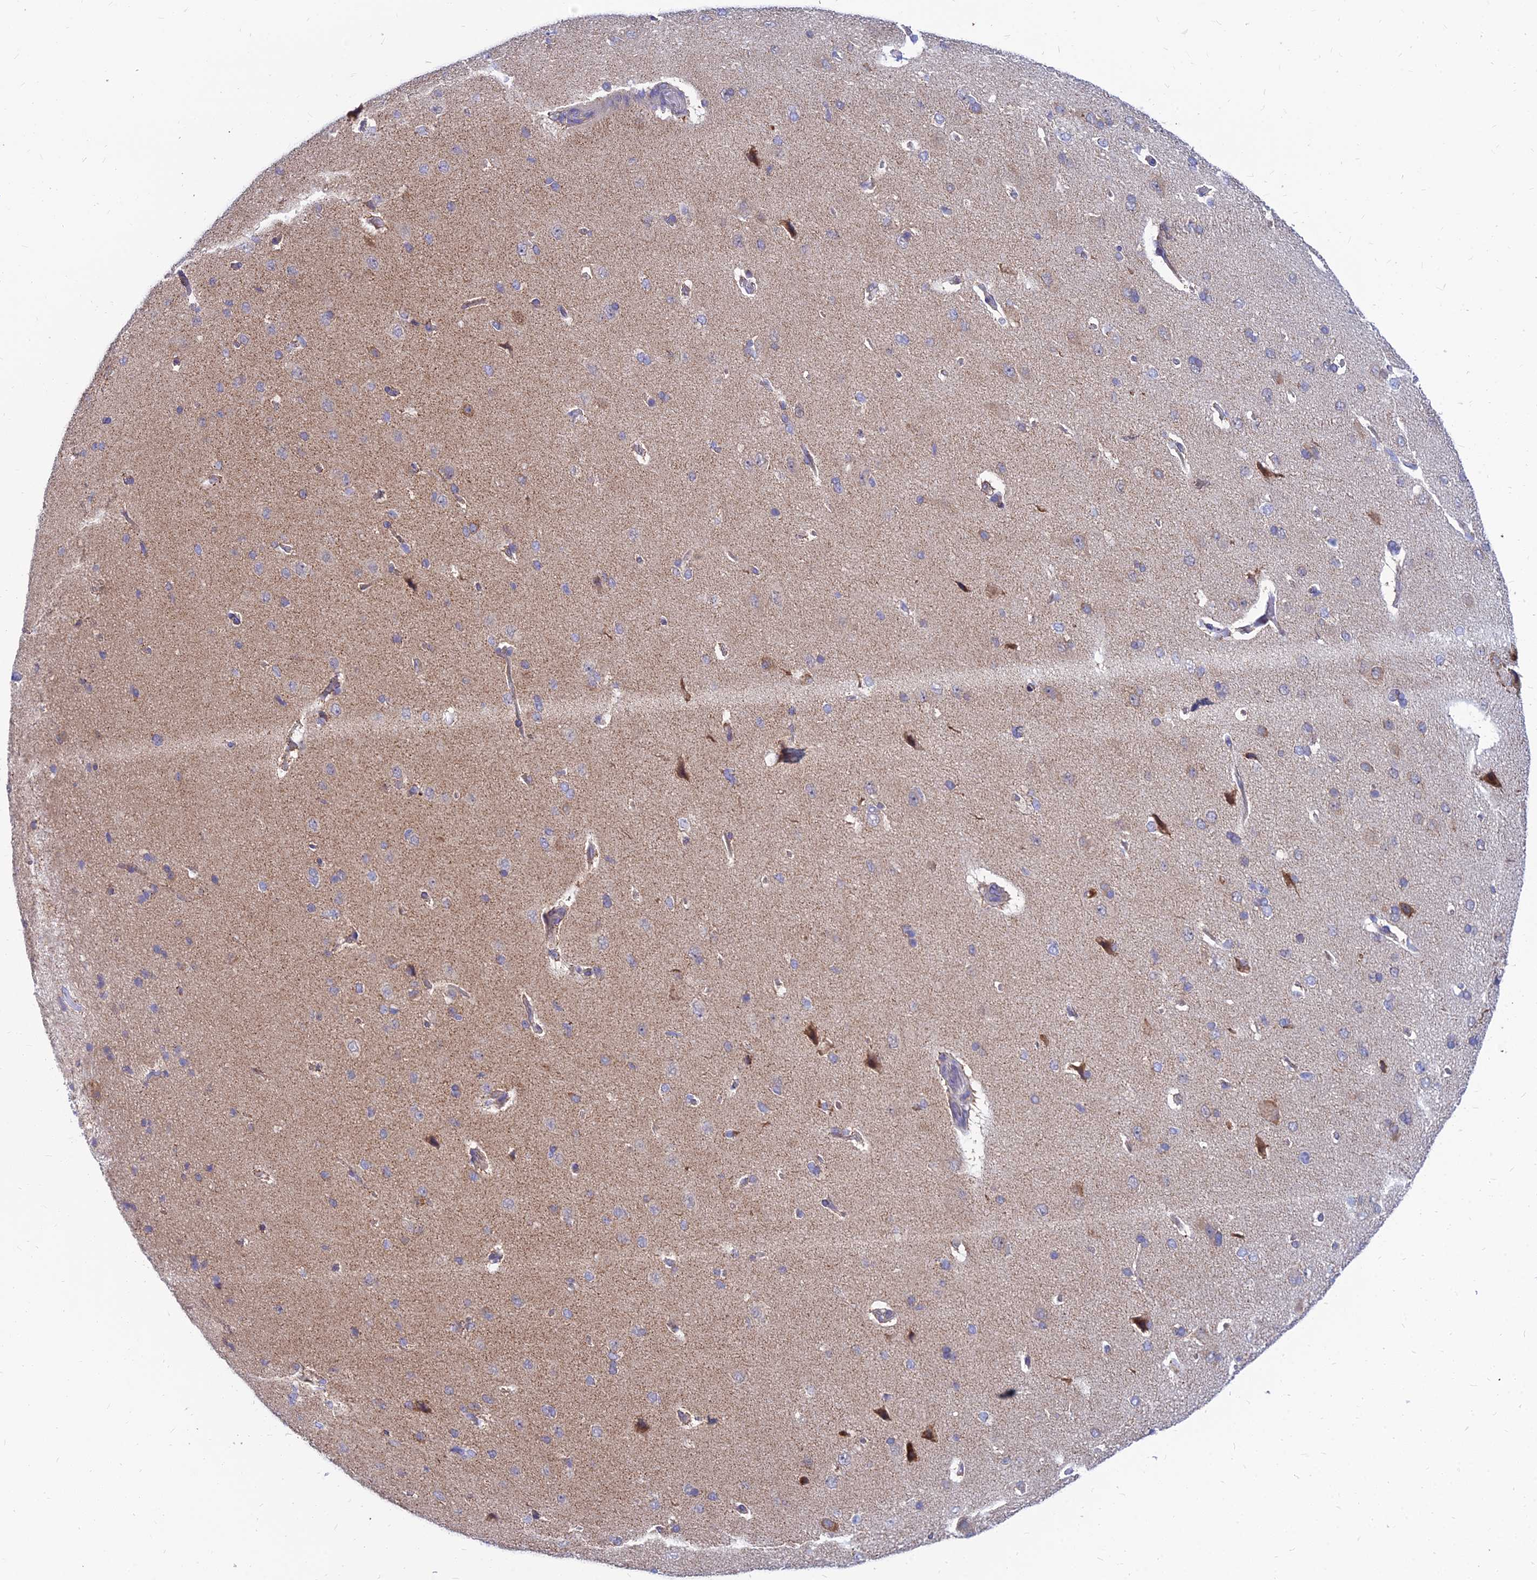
{"staining": {"intensity": "weak", "quantity": "25%-75%", "location": "cytoplasmic/membranous"}, "tissue": "cerebral cortex", "cell_type": "Endothelial cells", "image_type": "normal", "snomed": [{"axis": "morphology", "description": "Normal tissue, NOS"}, {"axis": "topography", "description": "Cerebral cortex"}], "caption": "IHC staining of benign cerebral cortex, which shows low levels of weak cytoplasmic/membranous staining in about 25%-75% of endothelial cells indicating weak cytoplasmic/membranous protein positivity. The staining was performed using DAB (3,3'-diaminobenzidine) (brown) for protein detection and nuclei were counterstained in hematoxylin (blue).", "gene": "CCT6A", "patient": {"sex": "male", "age": 62}}